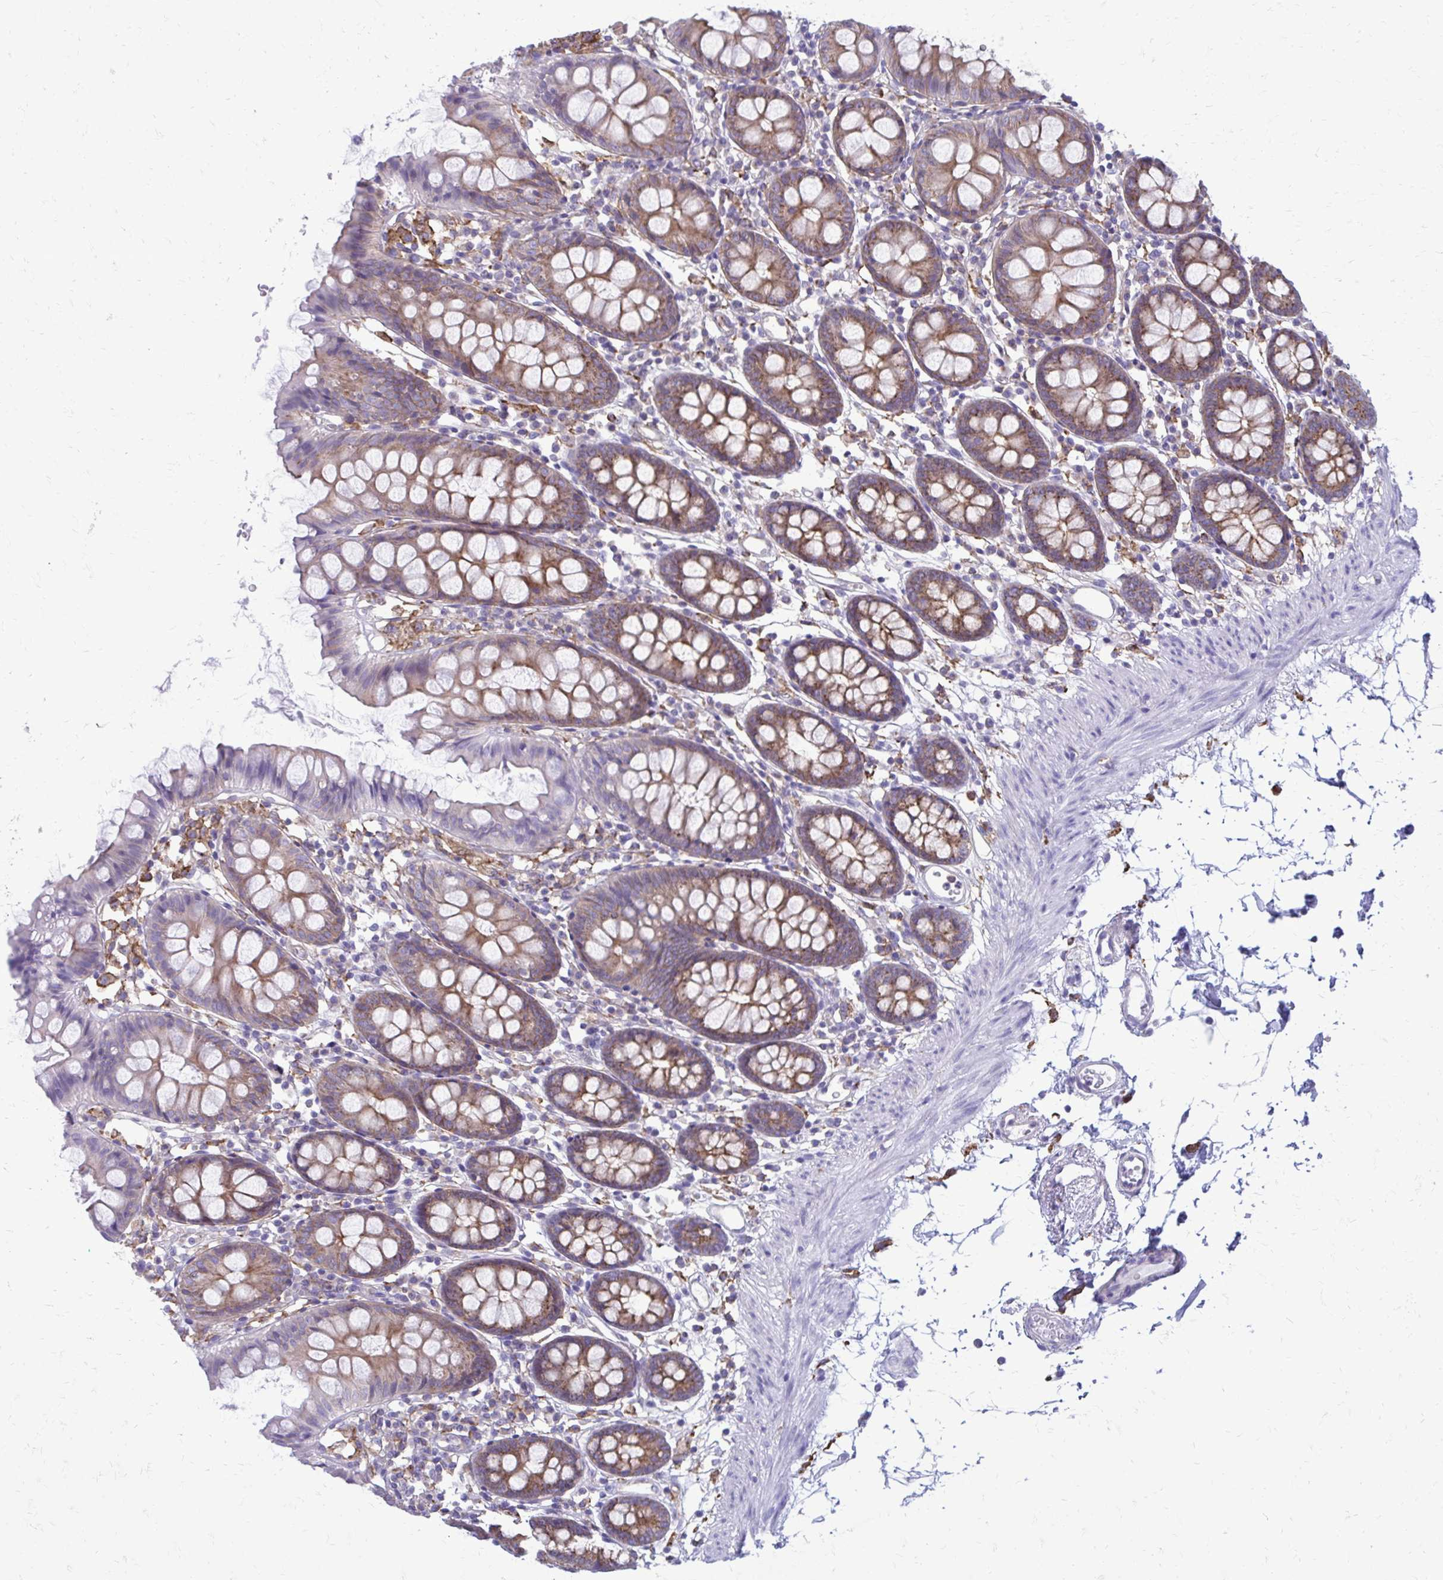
{"staining": {"intensity": "negative", "quantity": "none", "location": "none"}, "tissue": "colon", "cell_type": "Endothelial cells", "image_type": "normal", "snomed": [{"axis": "morphology", "description": "Normal tissue, NOS"}, {"axis": "topography", "description": "Colon"}], "caption": "This is a histopathology image of immunohistochemistry (IHC) staining of normal colon, which shows no positivity in endothelial cells. Brightfield microscopy of immunohistochemistry (IHC) stained with DAB (3,3'-diaminobenzidine) (brown) and hematoxylin (blue), captured at high magnification.", "gene": "CLTA", "patient": {"sex": "female", "age": 84}}